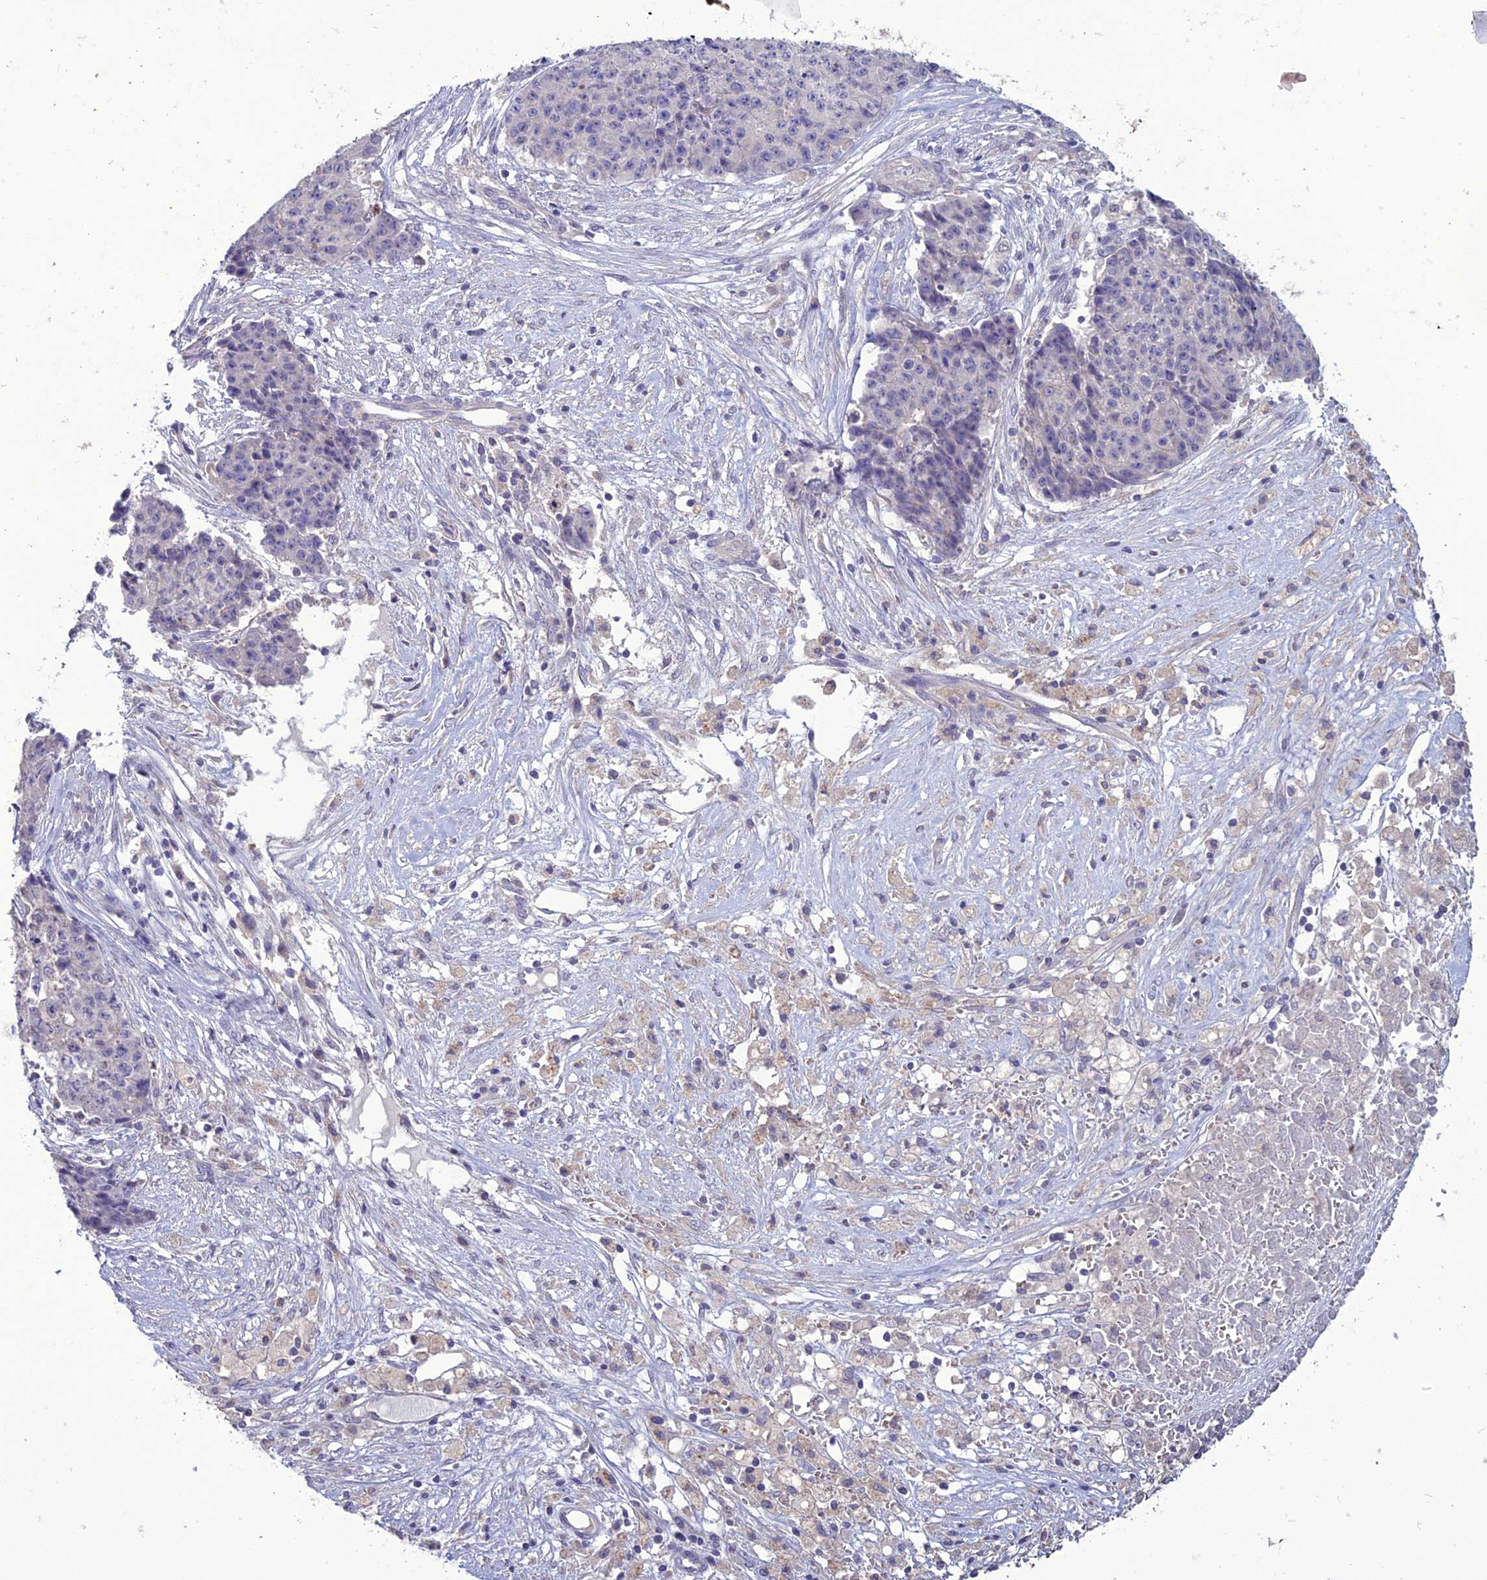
{"staining": {"intensity": "negative", "quantity": "none", "location": "none"}, "tissue": "ovarian cancer", "cell_type": "Tumor cells", "image_type": "cancer", "snomed": [{"axis": "morphology", "description": "Carcinoma, endometroid"}, {"axis": "topography", "description": "Ovary"}], "caption": "High power microscopy micrograph of an IHC micrograph of ovarian endometroid carcinoma, revealing no significant positivity in tumor cells.", "gene": "C2orf76", "patient": {"sex": "female", "age": 42}}